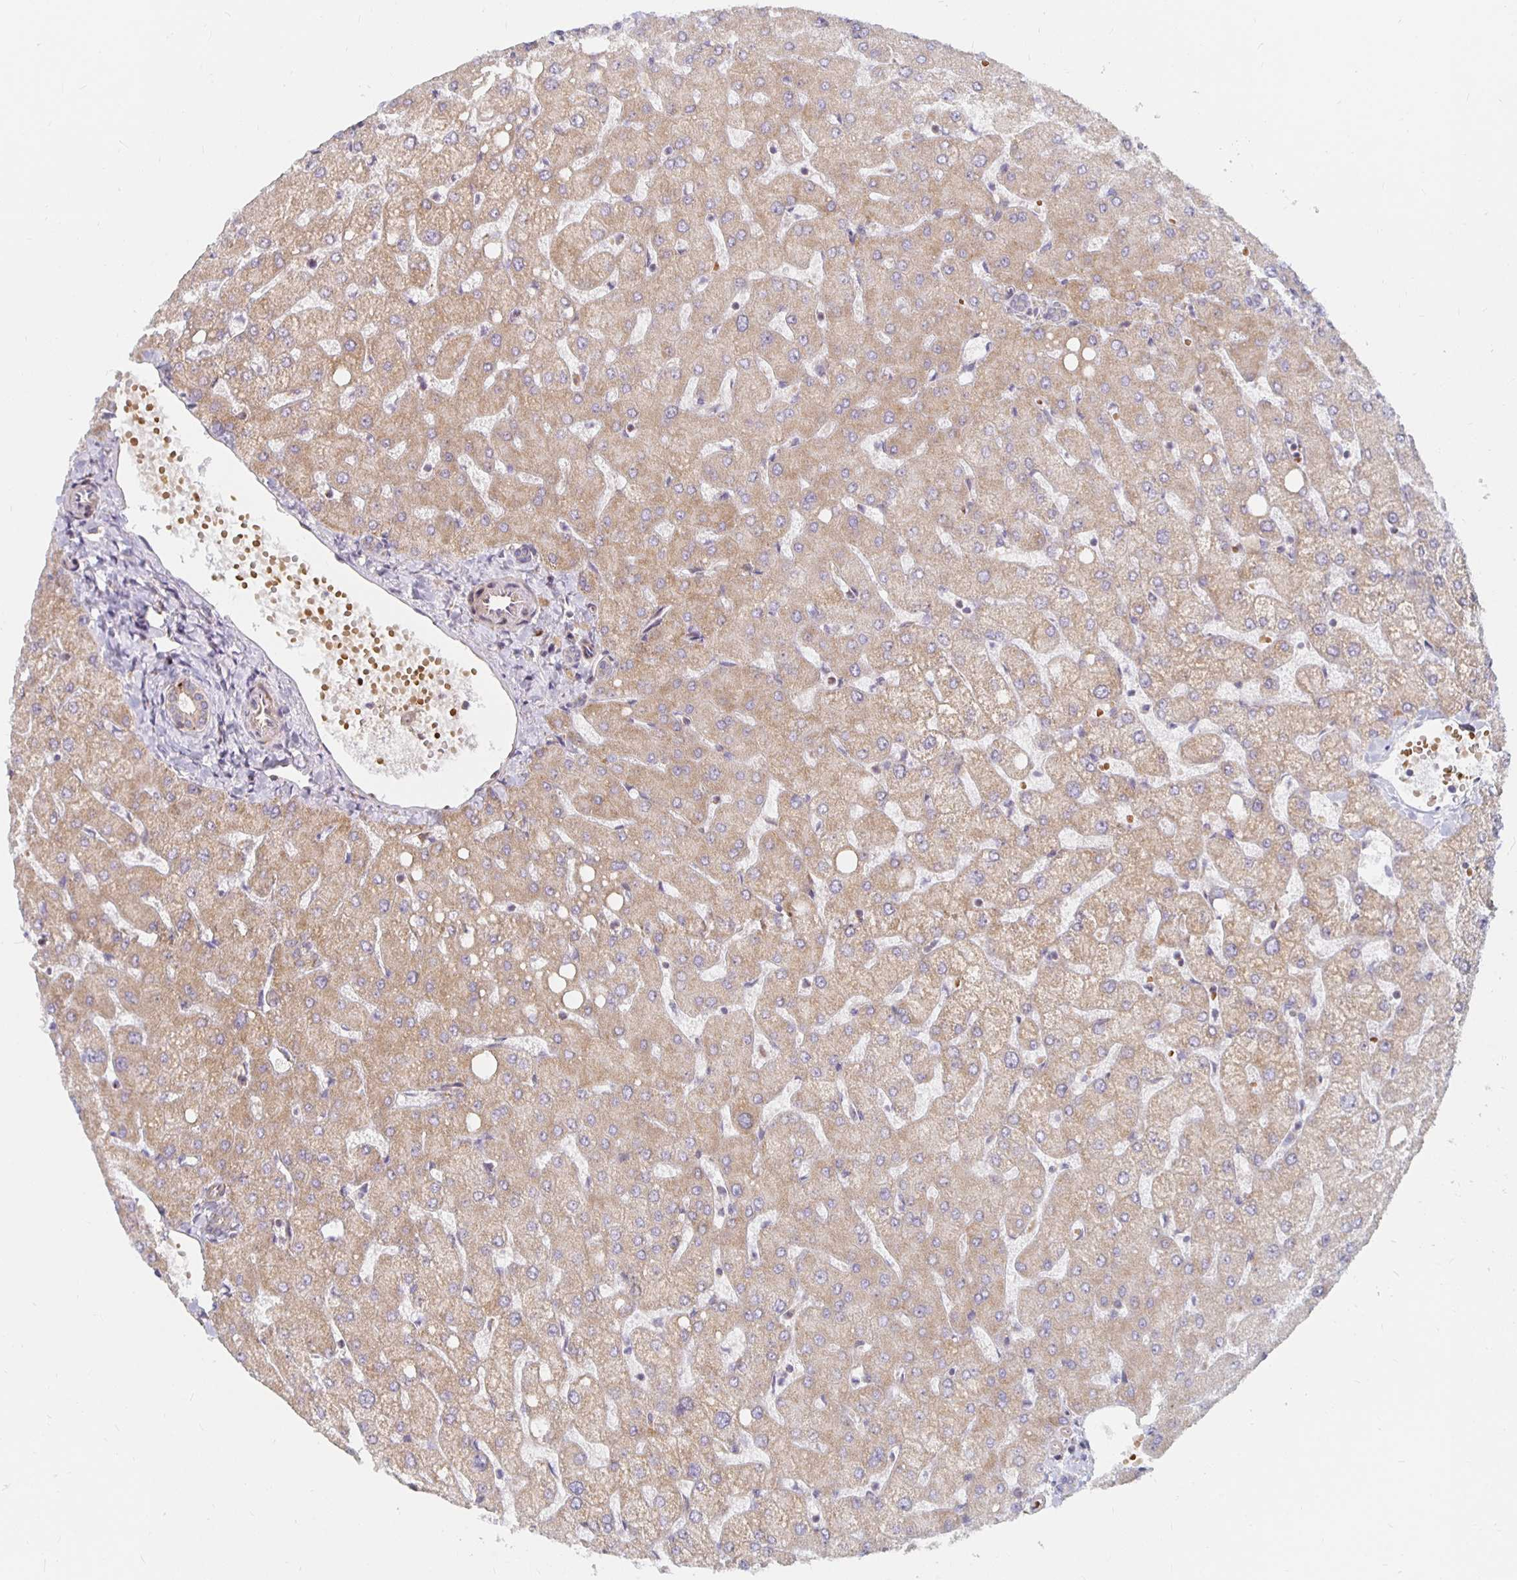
{"staining": {"intensity": "weak", "quantity": "25%-75%", "location": "cytoplasmic/membranous"}, "tissue": "liver", "cell_type": "Cholangiocytes", "image_type": "normal", "snomed": [{"axis": "morphology", "description": "Normal tissue, NOS"}, {"axis": "topography", "description": "Liver"}], "caption": "Liver stained with immunohistochemistry shows weak cytoplasmic/membranous staining in approximately 25%-75% of cholangiocytes. (DAB (3,3'-diaminobenzidine) = brown stain, brightfield microscopy at high magnification).", "gene": "MRPL28", "patient": {"sex": "female", "age": 54}}